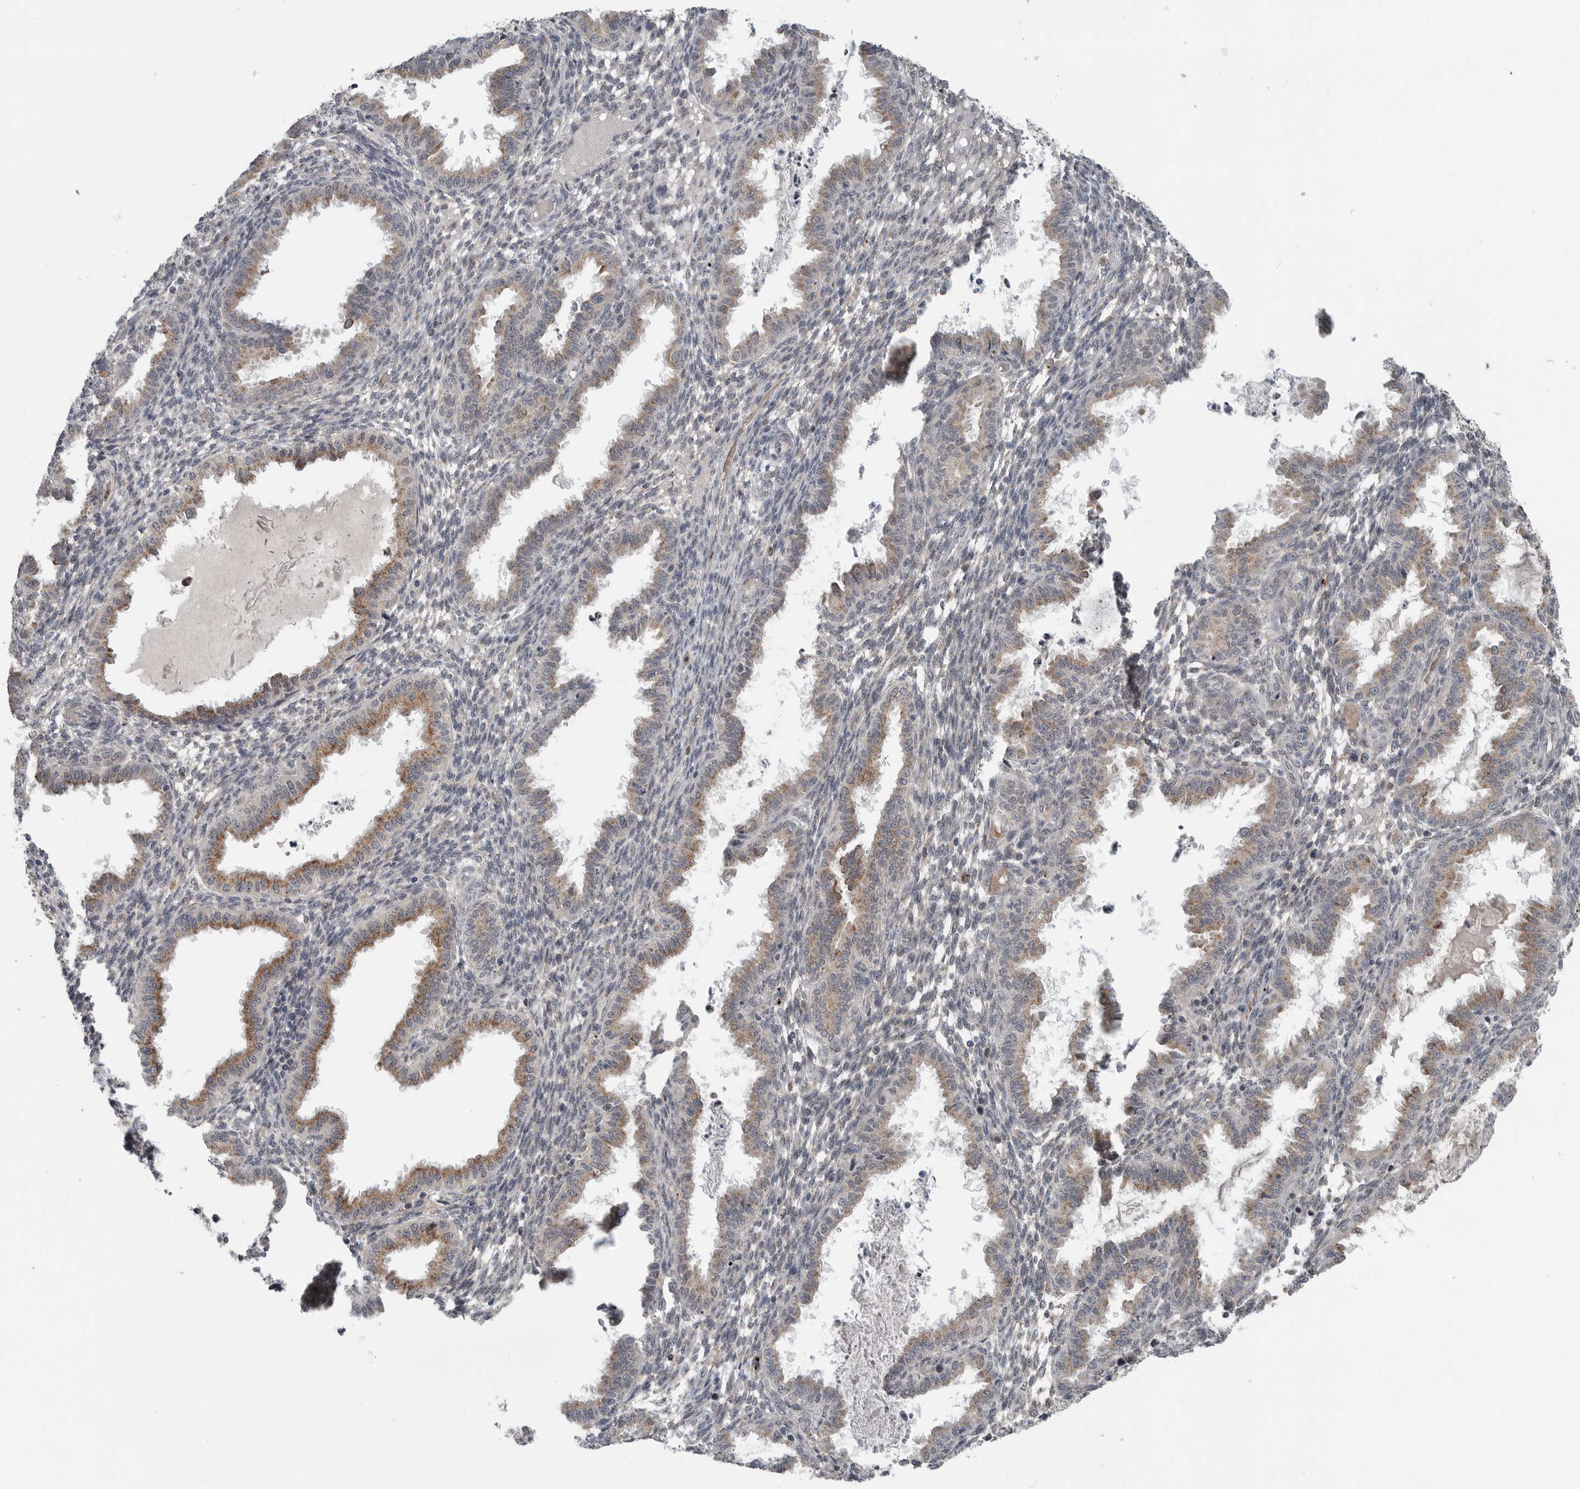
{"staining": {"intensity": "negative", "quantity": "none", "location": "none"}, "tissue": "endometrium", "cell_type": "Cells in endometrial stroma", "image_type": "normal", "snomed": [{"axis": "morphology", "description": "Normal tissue, NOS"}, {"axis": "topography", "description": "Endometrium"}], "caption": "An immunohistochemistry (IHC) micrograph of normal endometrium is shown. There is no staining in cells in endometrial stroma of endometrium. (Brightfield microscopy of DAB (3,3'-diaminobenzidine) immunohistochemistry (IHC) at high magnification).", "gene": "SCP2", "patient": {"sex": "female", "age": 33}}